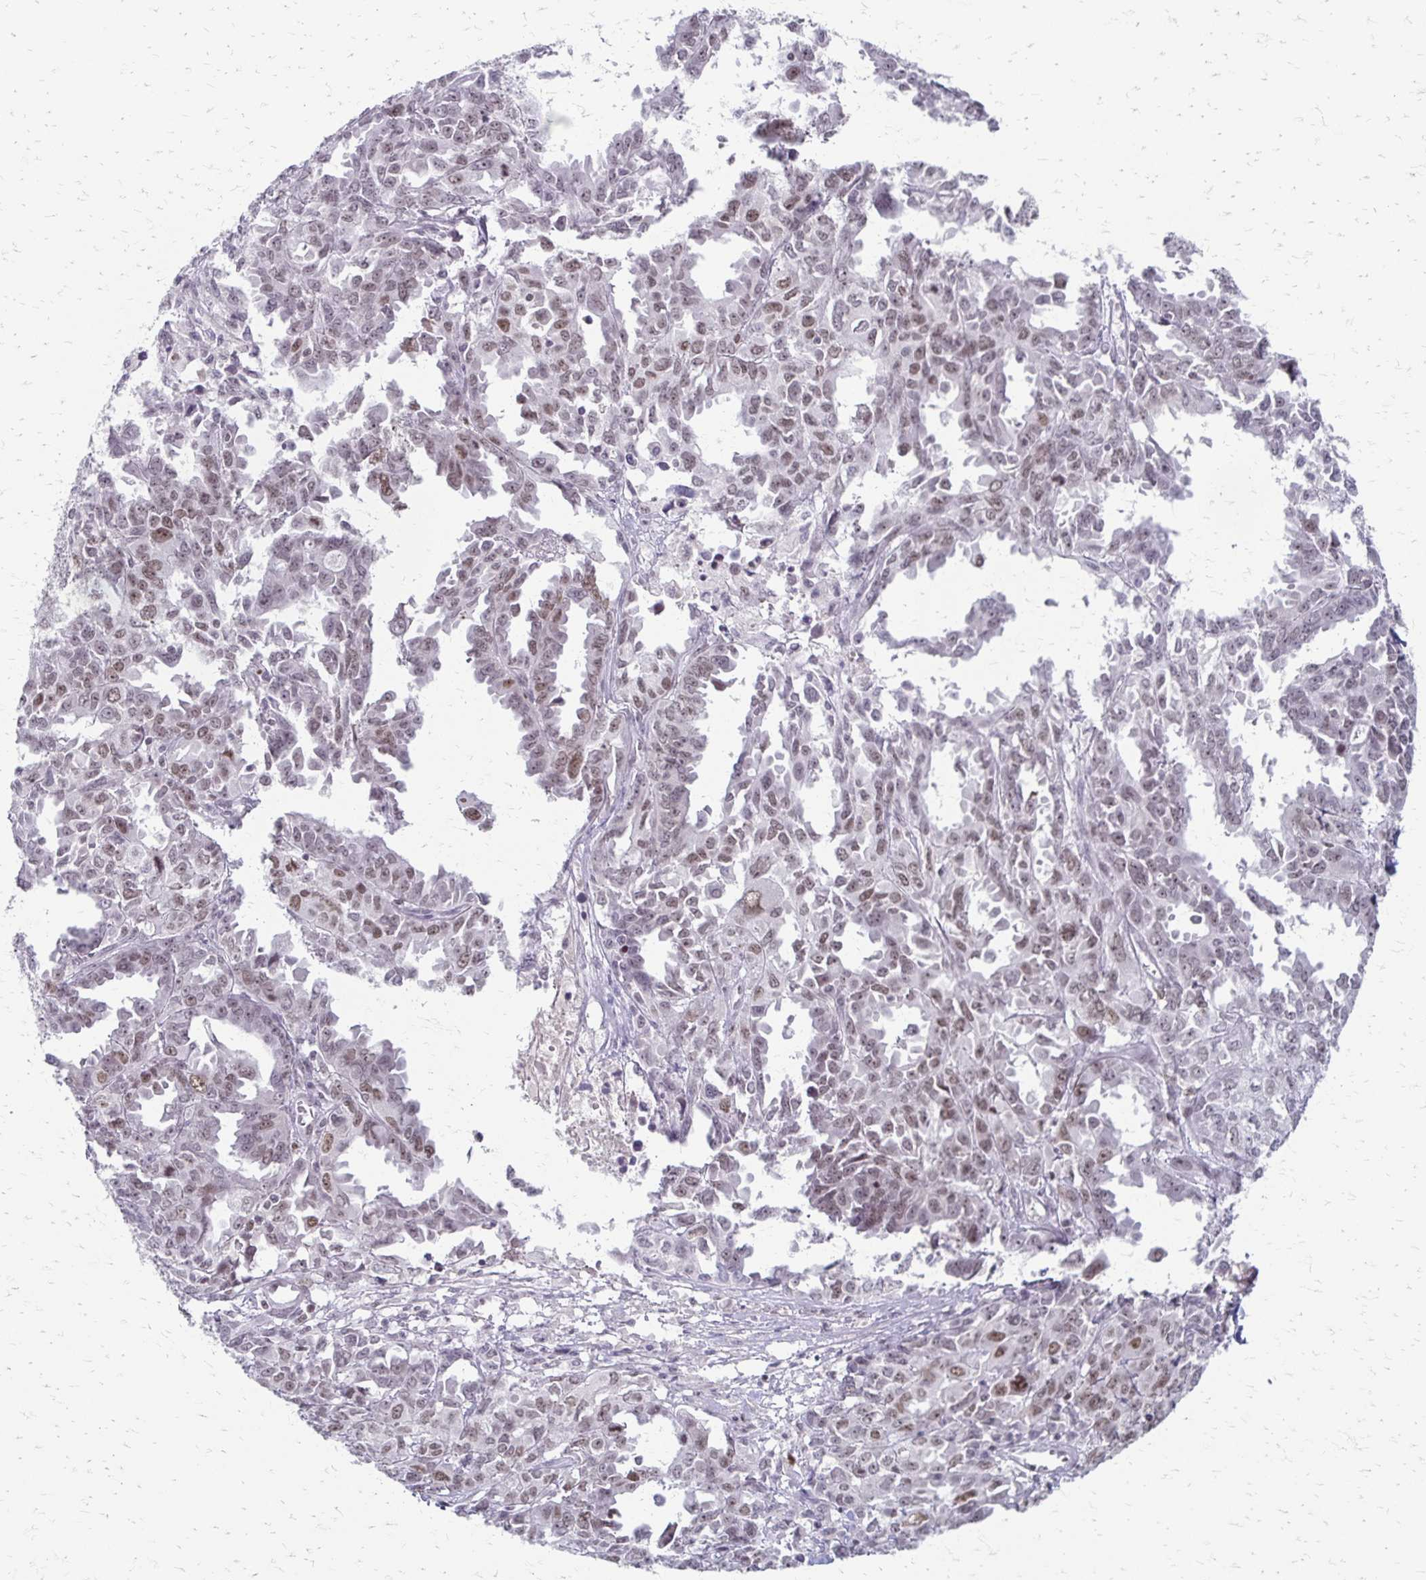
{"staining": {"intensity": "moderate", "quantity": ">75%", "location": "nuclear"}, "tissue": "ovarian cancer", "cell_type": "Tumor cells", "image_type": "cancer", "snomed": [{"axis": "morphology", "description": "Adenocarcinoma, NOS"}, {"axis": "morphology", "description": "Carcinoma, endometroid"}, {"axis": "topography", "description": "Ovary"}], "caption": "Ovarian cancer stained for a protein (brown) exhibits moderate nuclear positive positivity in about >75% of tumor cells.", "gene": "EED", "patient": {"sex": "female", "age": 72}}